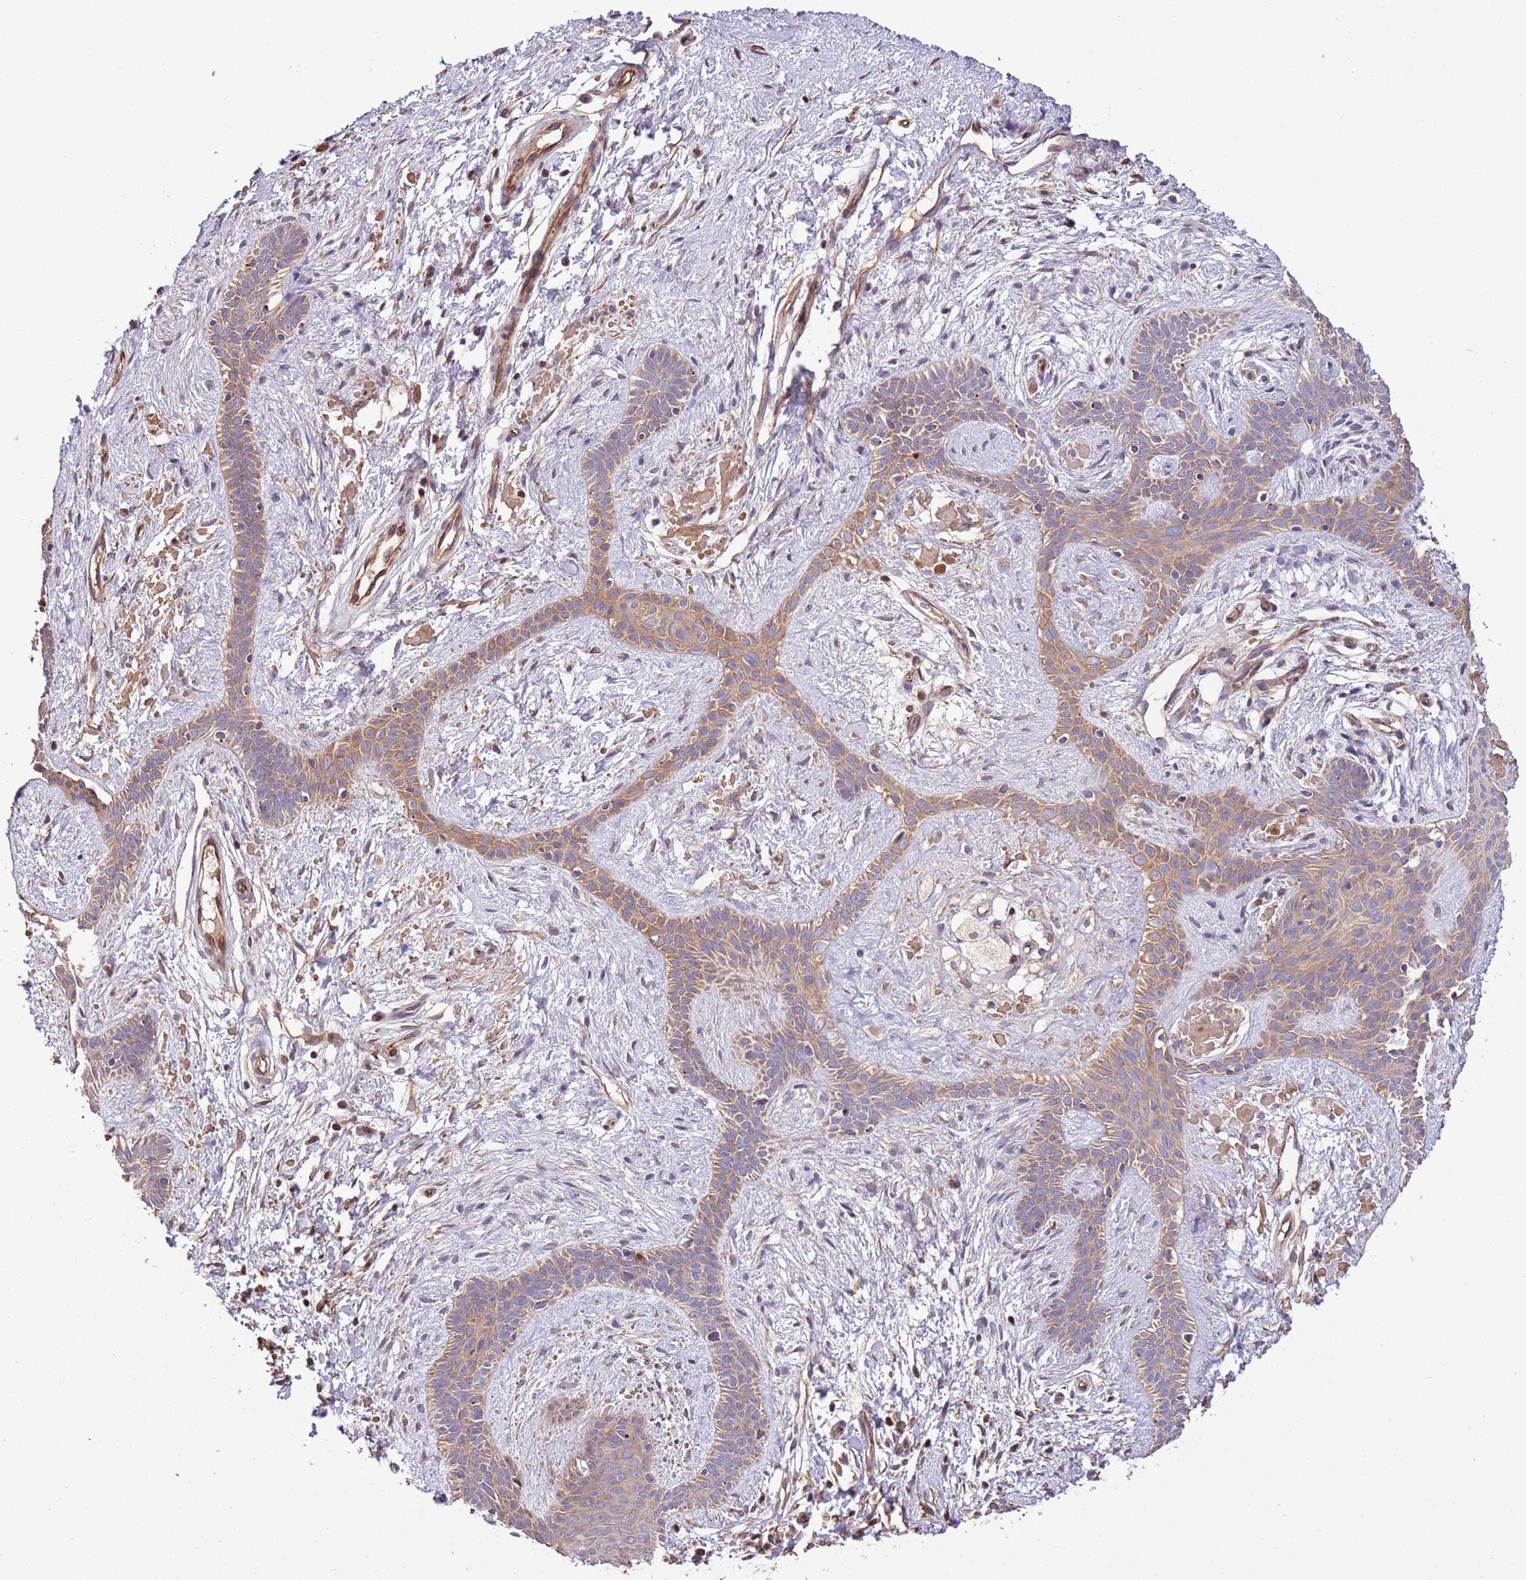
{"staining": {"intensity": "weak", "quantity": ">75%", "location": "cytoplasmic/membranous"}, "tissue": "skin cancer", "cell_type": "Tumor cells", "image_type": "cancer", "snomed": [{"axis": "morphology", "description": "Basal cell carcinoma"}, {"axis": "topography", "description": "Skin"}], "caption": "Weak cytoplasmic/membranous protein staining is identified in about >75% of tumor cells in skin cancer (basal cell carcinoma).", "gene": "FAM89B", "patient": {"sex": "male", "age": 78}}